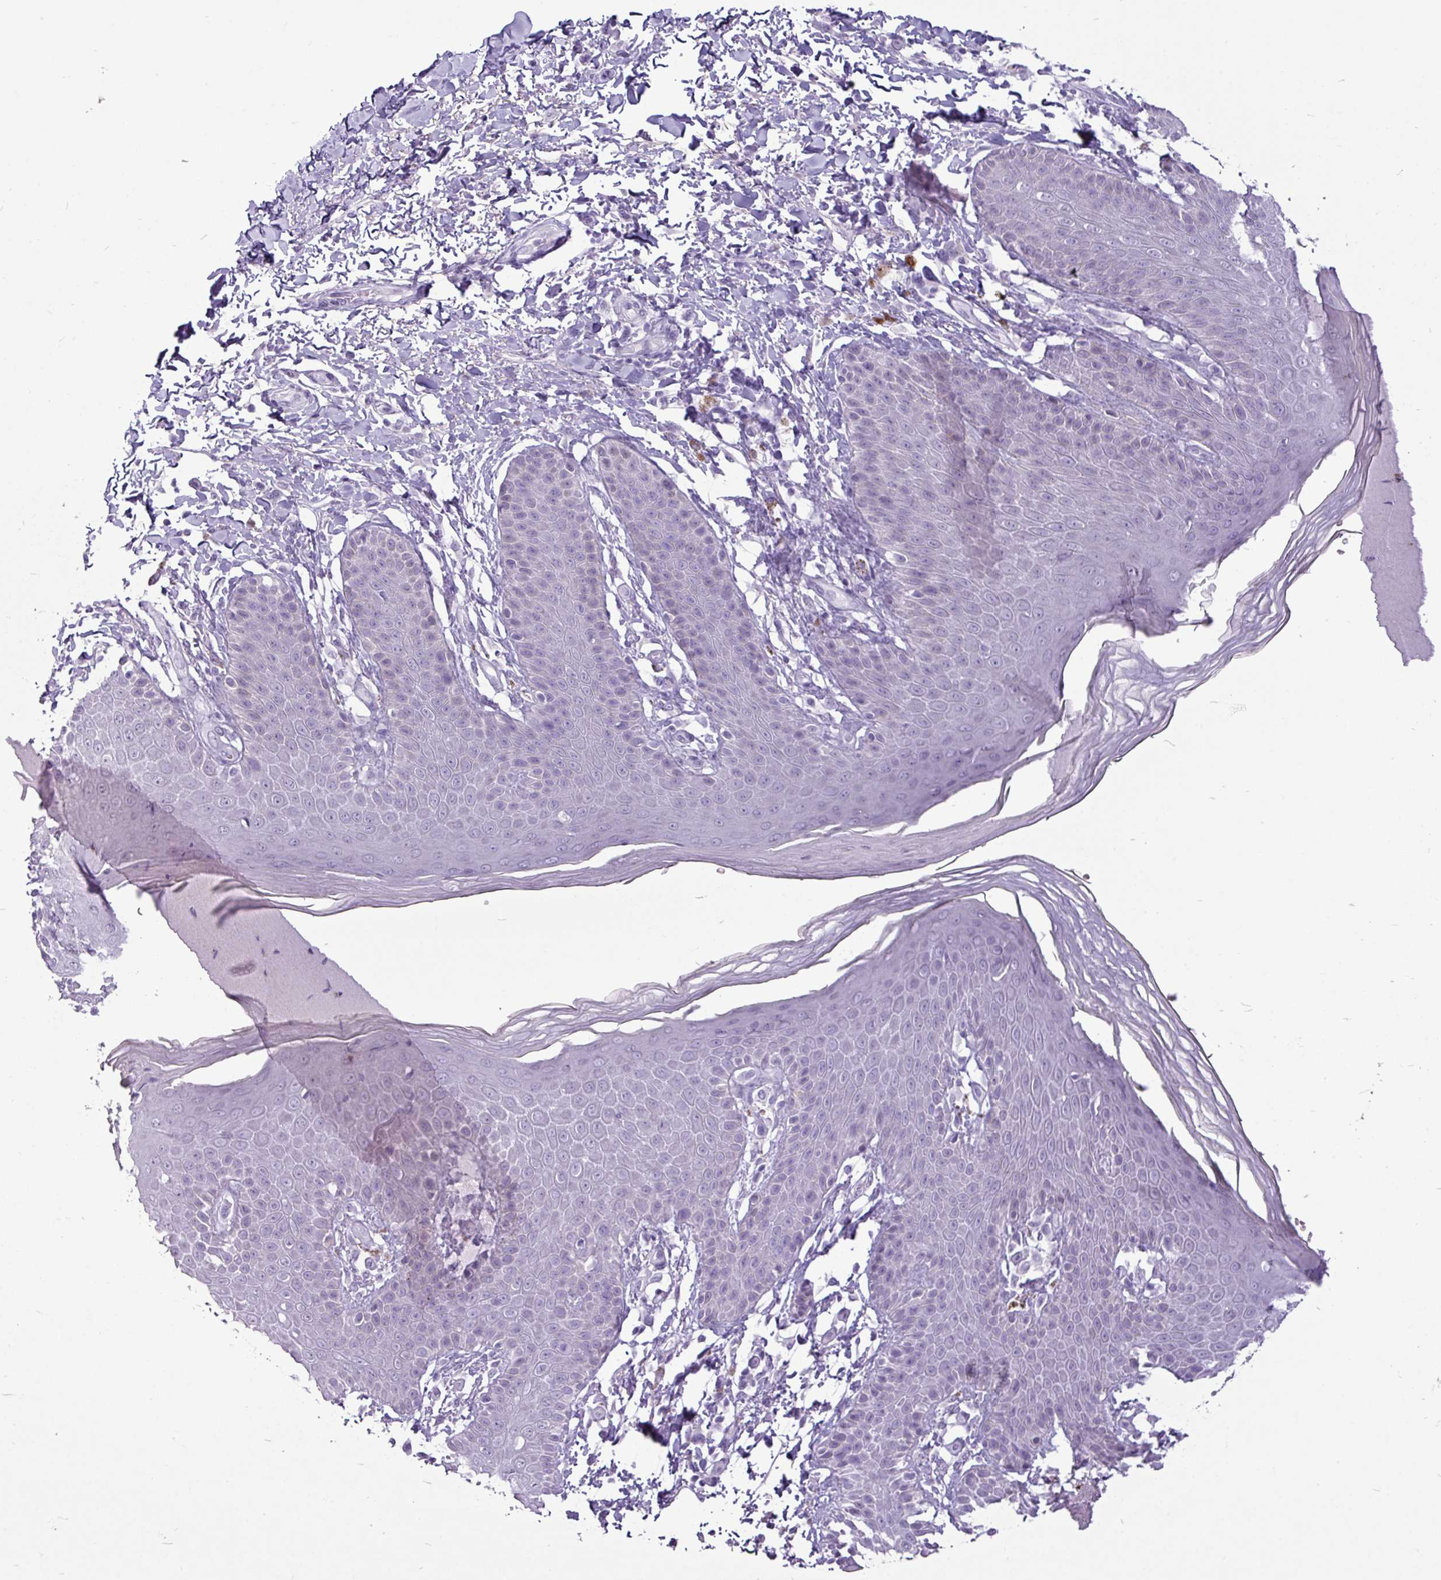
{"staining": {"intensity": "negative", "quantity": "none", "location": "none"}, "tissue": "skin", "cell_type": "Epidermal cells", "image_type": "normal", "snomed": [{"axis": "morphology", "description": "Normal tissue, NOS"}, {"axis": "topography", "description": "Peripheral nerve tissue"}], "caption": "This is an IHC photomicrograph of unremarkable human skin. There is no staining in epidermal cells.", "gene": "AMY2A", "patient": {"sex": "male", "age": 51}}